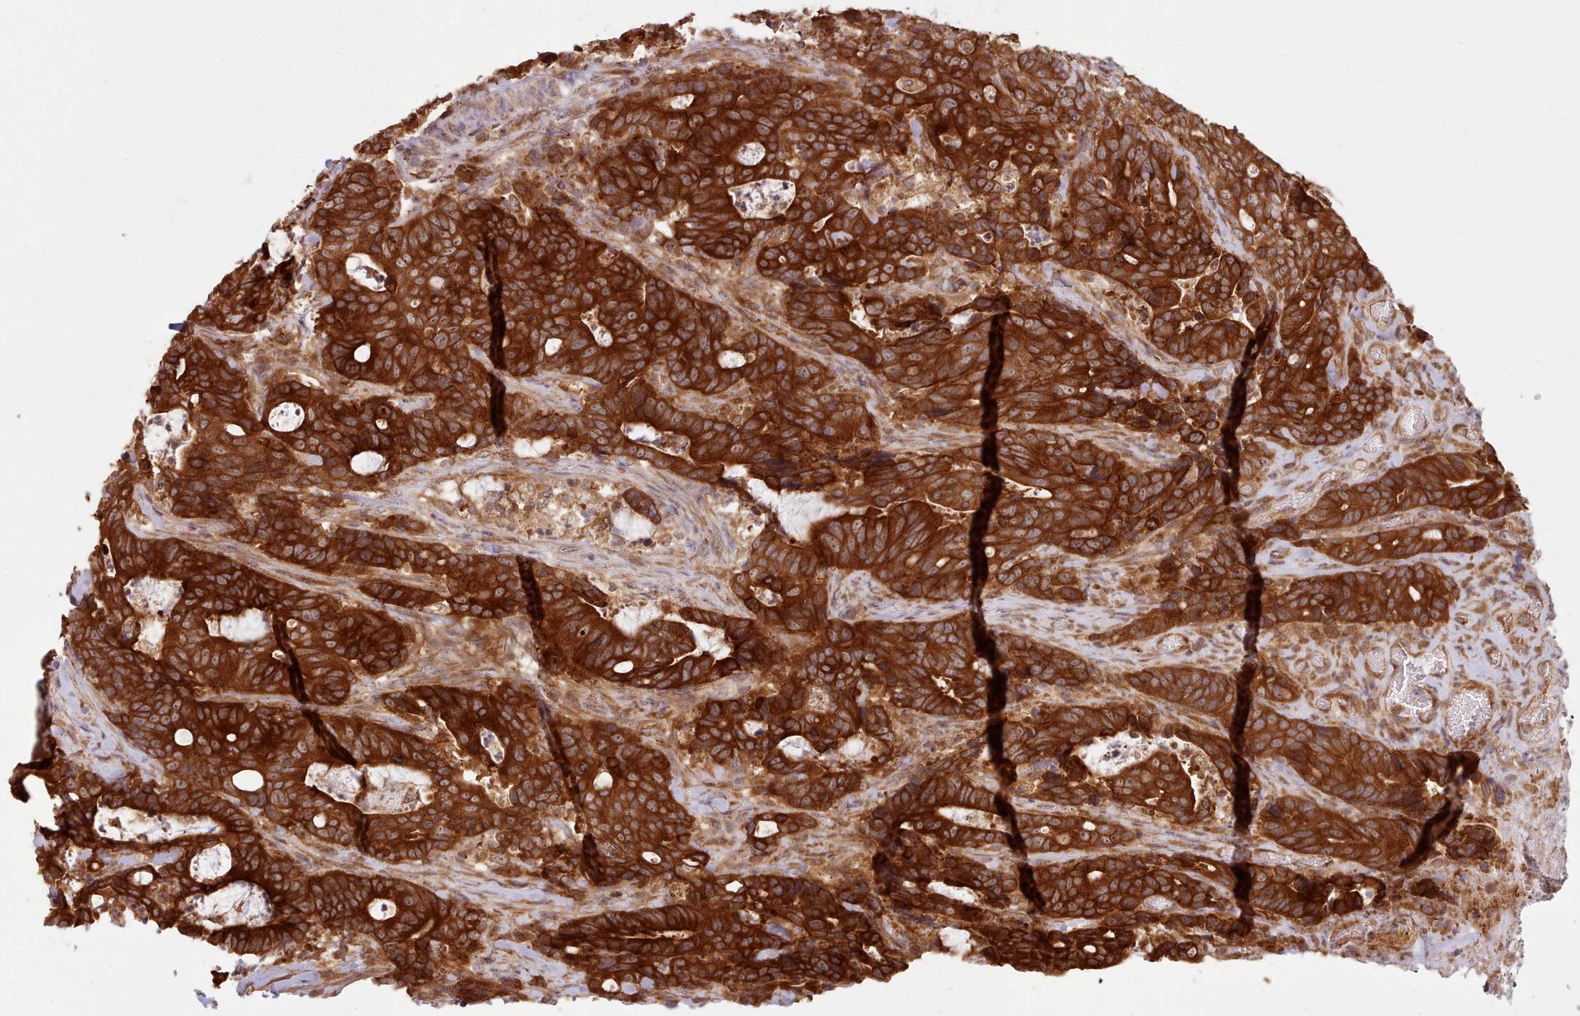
{"staining": {"intensity": "strong", "quantity": ">75%", "location": "cytoplasmic/membranous"}, "tissue": "colorectal cancer", "cell_type": "Tumor cells", "image_type": "cancer", "snomed": [{"axis": "morphology", "description": "Adenocarcinoma, NOS"}, {"axis": "topography", "description": "Colon"}], "caption": "Human adenocarcinoma (colorectal) stained with a brown dye reveals strong cytoplasmic/membranous positive expression in about >75% of tumor cells.", "gene": "CRYBG1", "patient": {"sex": "female", "age": 82}}